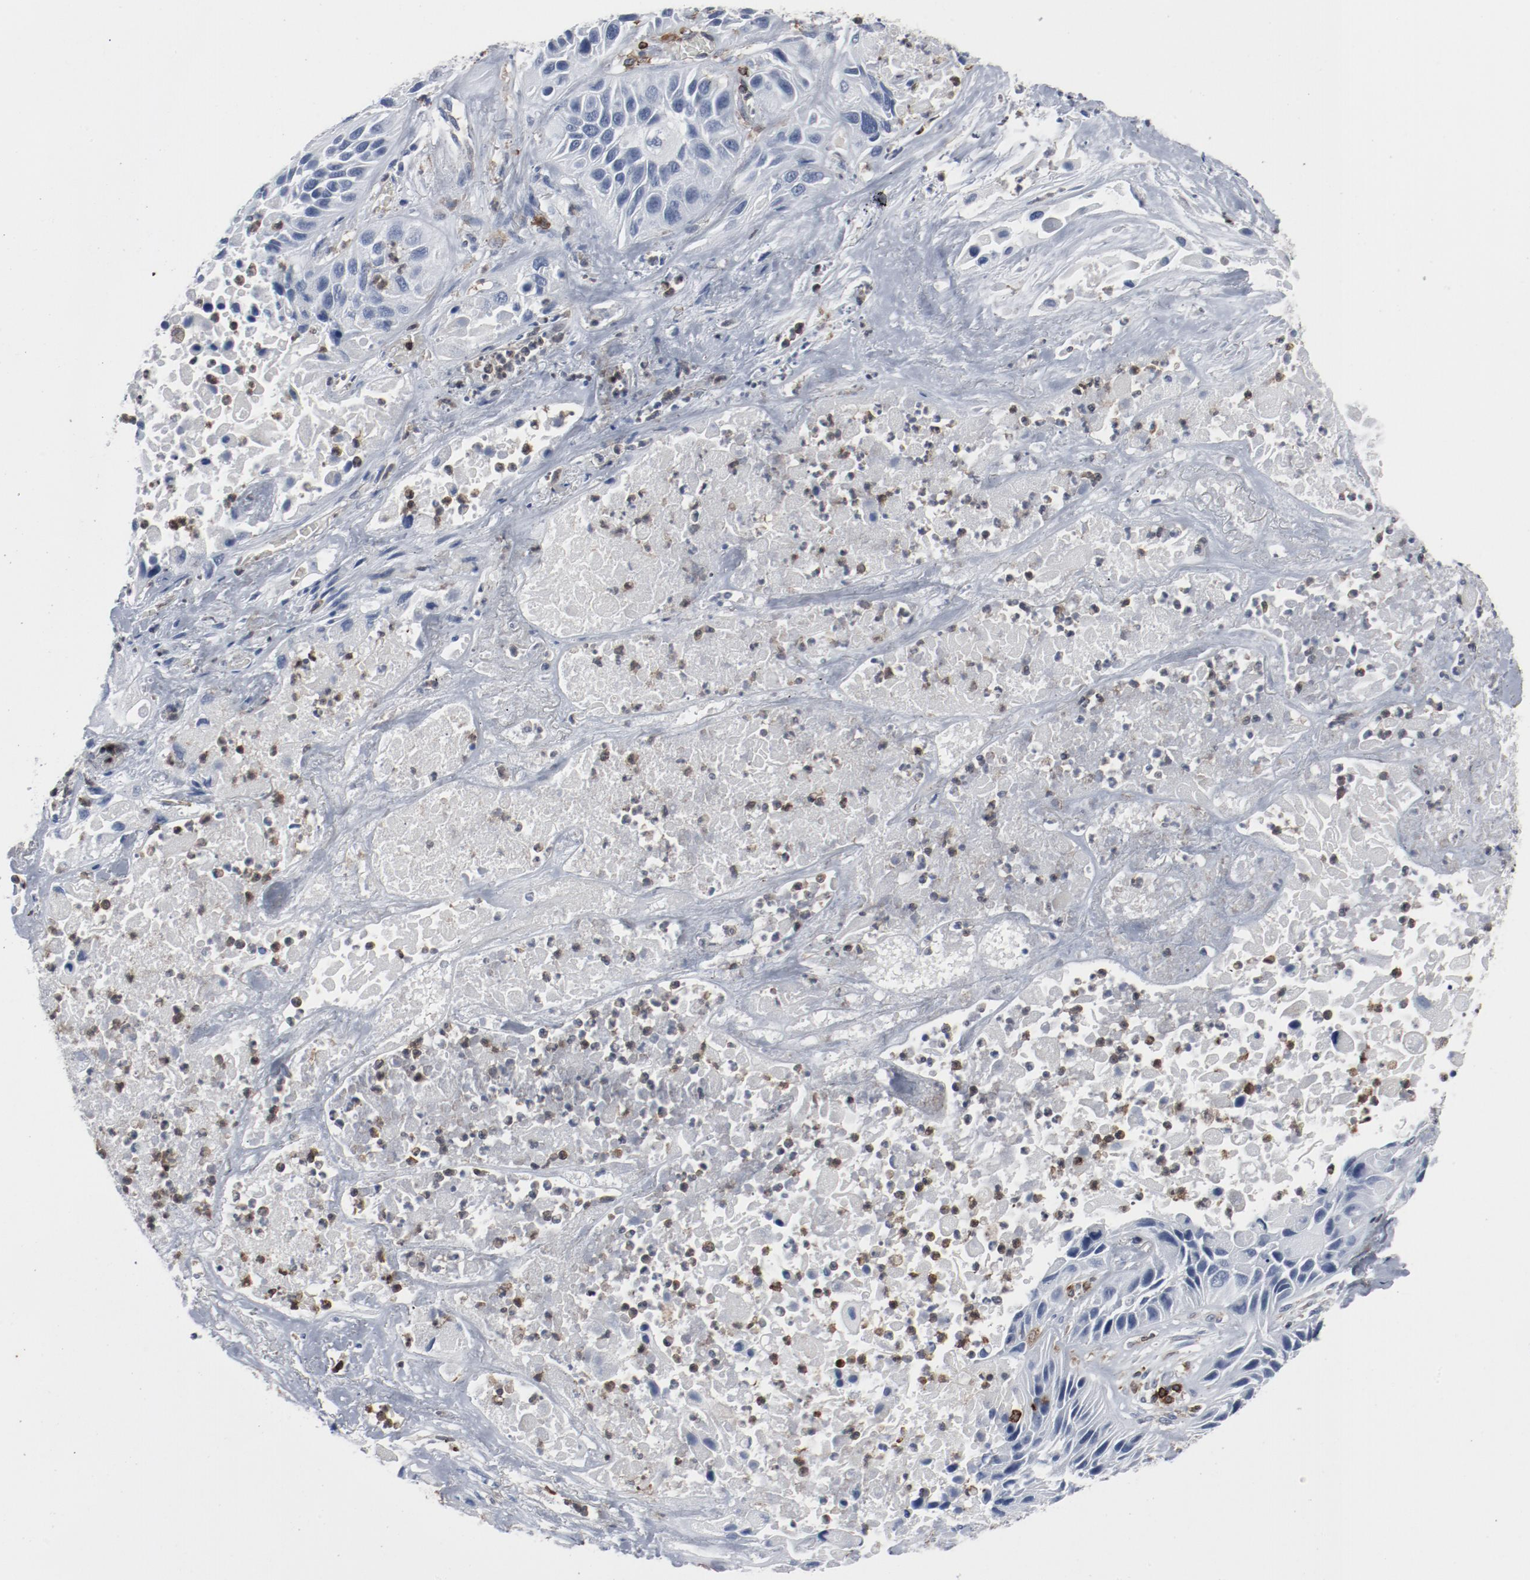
{"staining": {"intensity": "negative", "quantity": "none", "location": "none"}, "tissue": "lung cancer", "cell_type": "Tumor cells", "image_type": "cancer", "snomed": [{"axis": "morphology", "description": "Squamous cell carcinoma, NOS"}, {"axis": "topography", "description": "Lung"}], "caption": "The IHC micrograph has no significant staining in tumor cells of squamous cell carcinoma (lung) tissue.", "gene": "LCP2", "patient": {"sex": "female", "age": 76}}